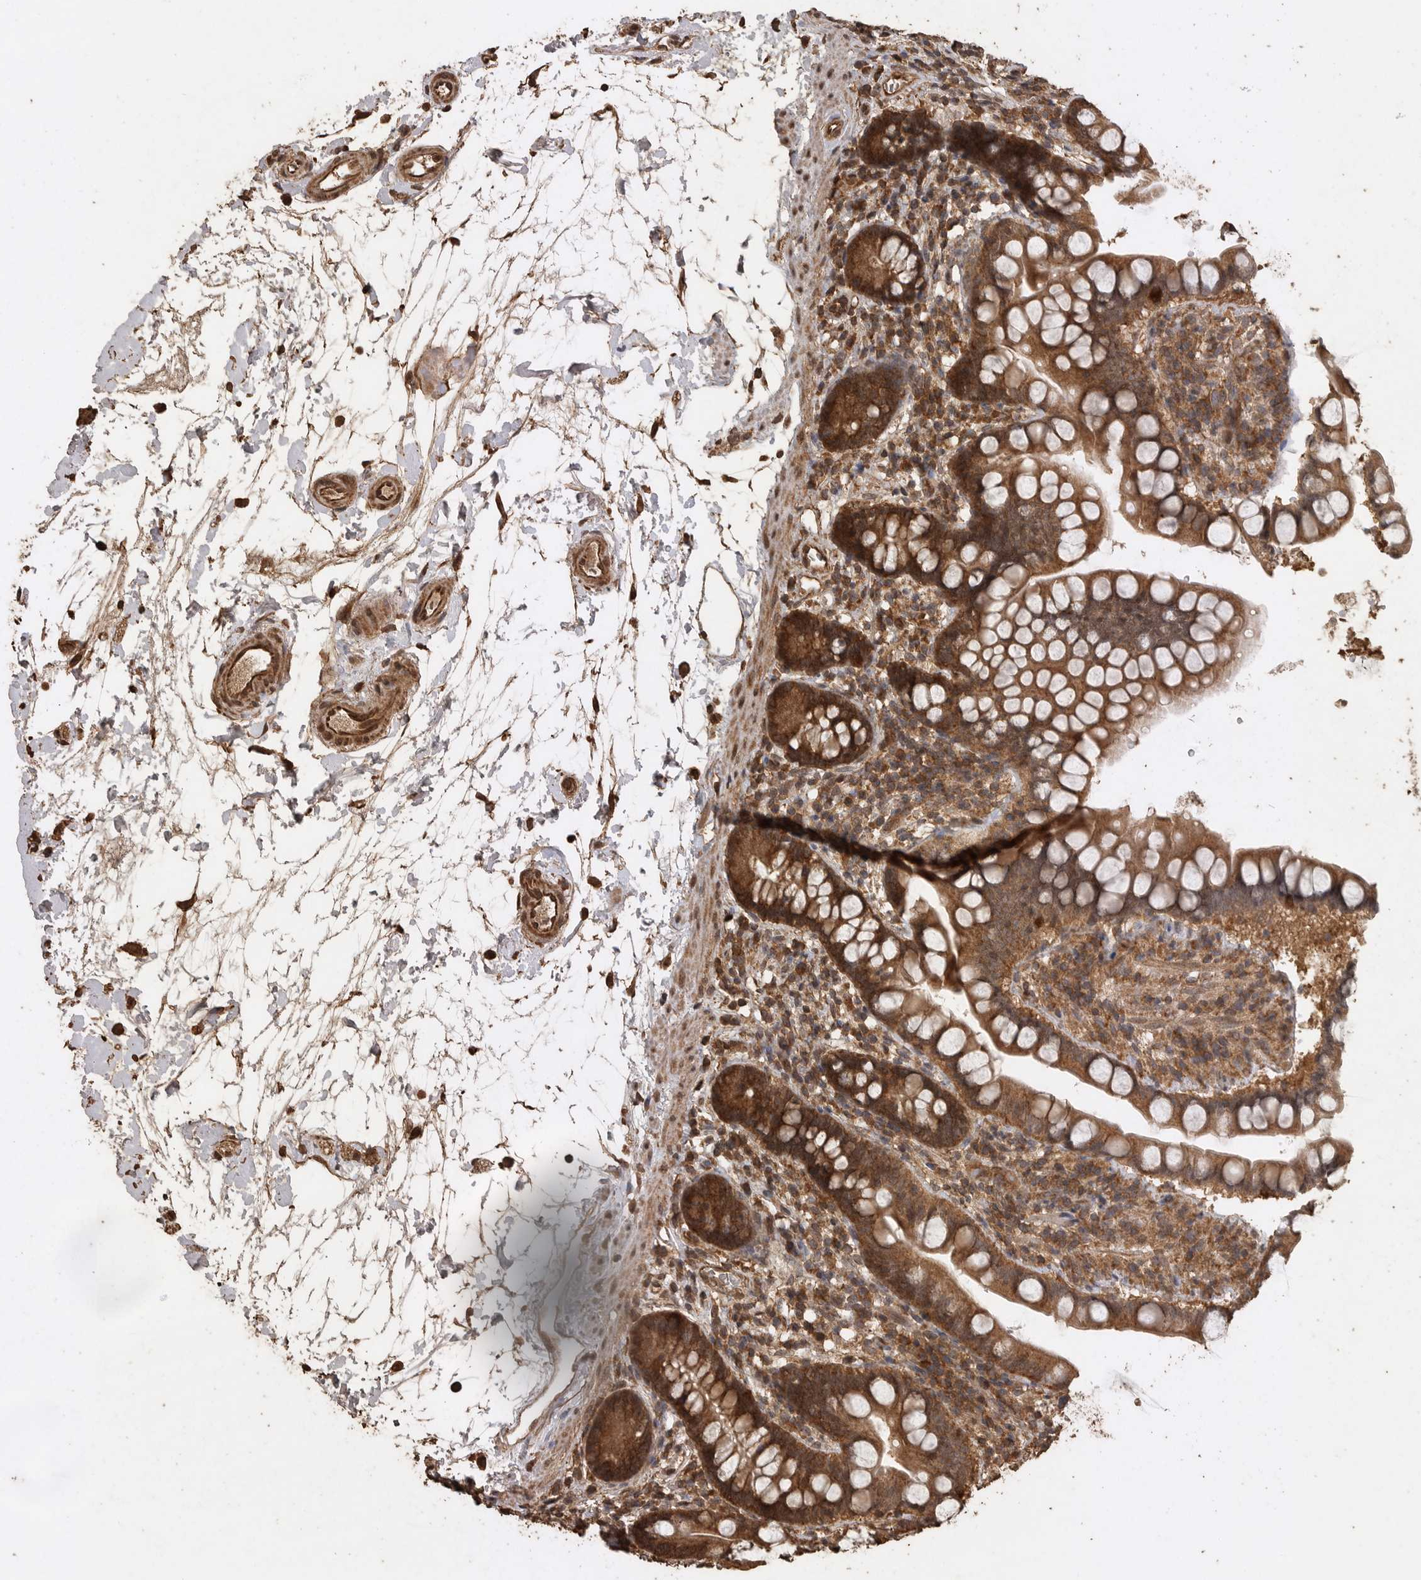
{"staining": {"intensity": "strong", "quantity": ">75%", "location": "cytoplasmic/membranous"}, "tissue": "small intestine", "cell_type": "Glandular cells", "image_type": "normal", "snomed": [{"axis": "morphology", "description": "Normal tissue, NOS"}, {"axis": "topography", "description": "Small intestine"}], "caption": "IHC histopathology image of benign human small intestine stained for a protein (brown), which reveals high levels of strong cytoplasmic/membranous expression in about >75% of glandular cells.", "gene": "PINK1", "patient": {"sex": "female", "age": 84}}